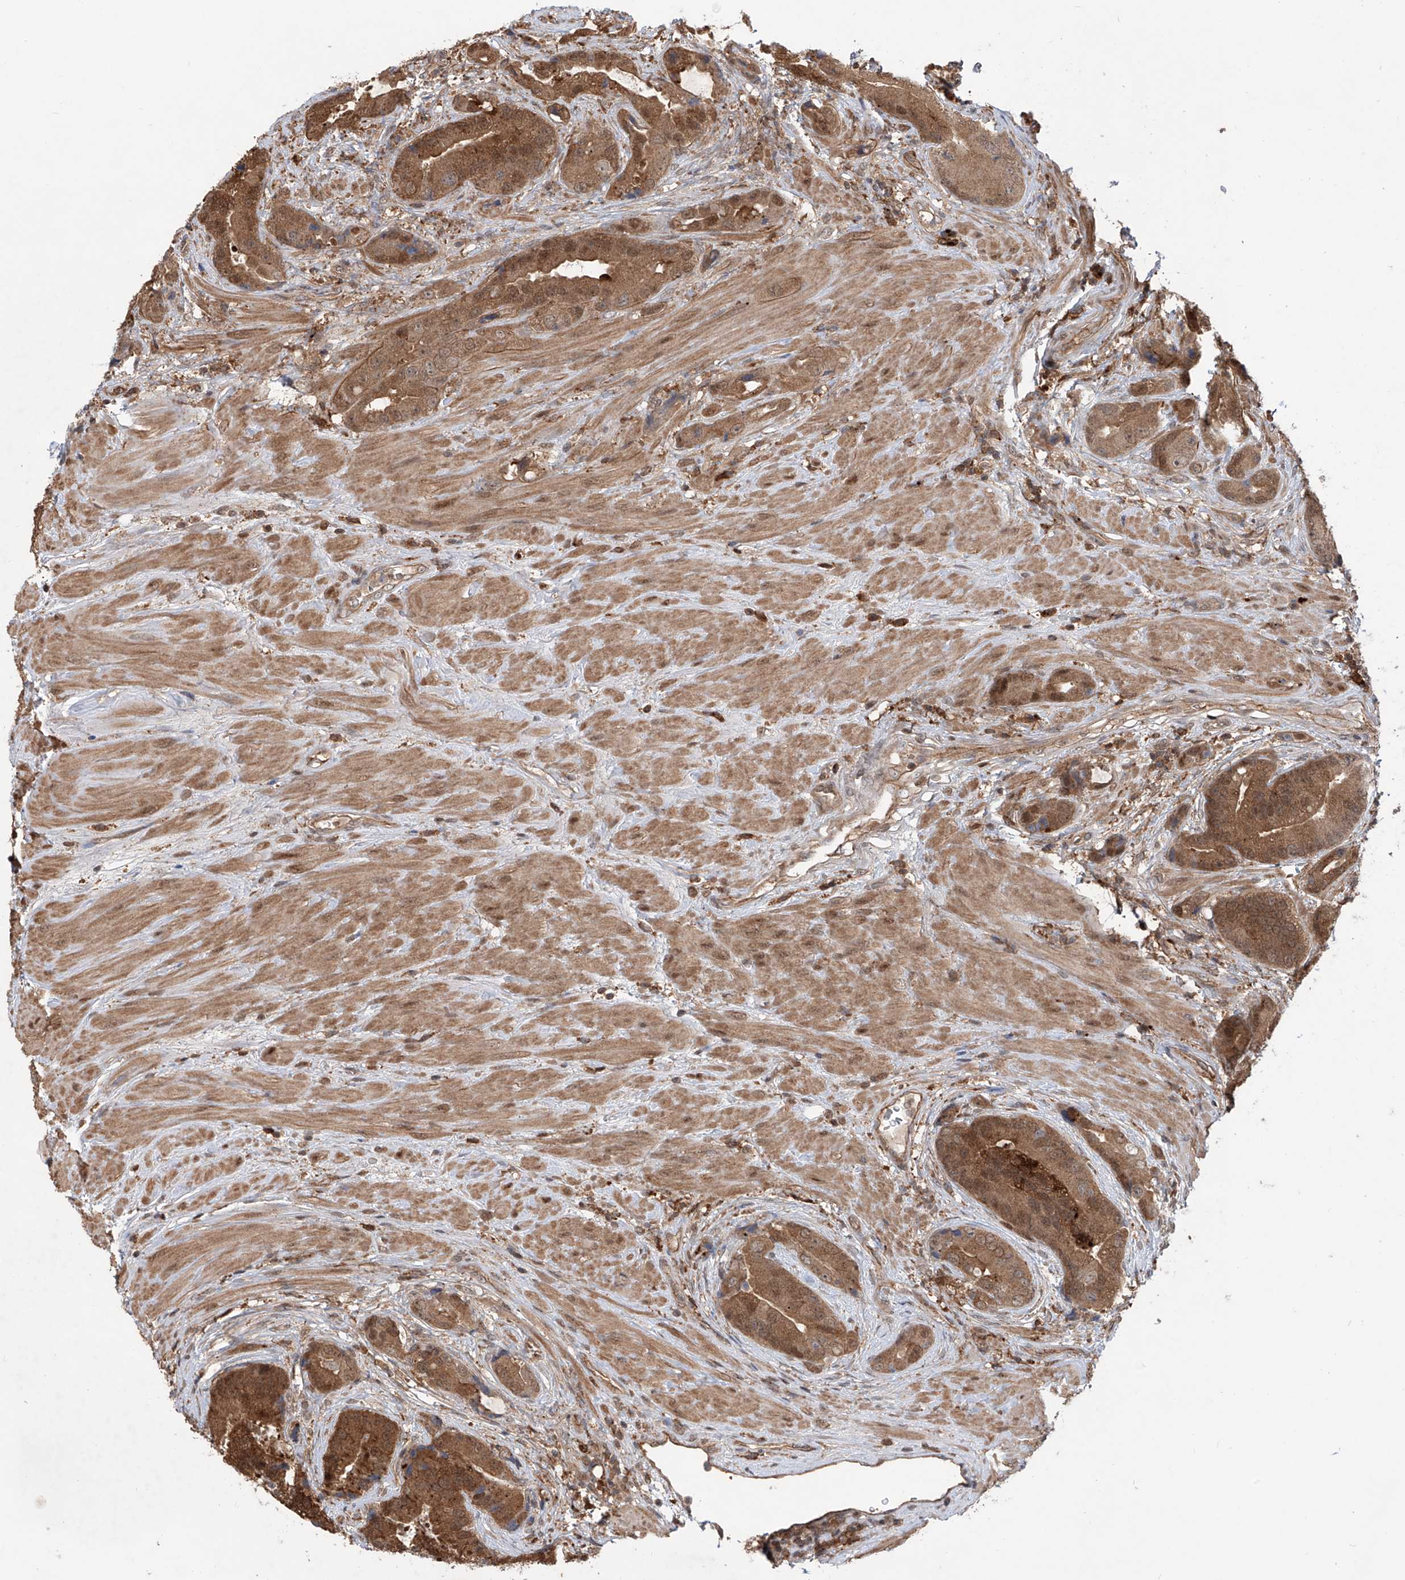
{"staining": {"intensity": "moderate", "quantity": ">75%", "location": "cytoplasmic/membranous,nuclear"}, "tissue": "prostate cancer", "cell_type": "Tumor cells", "image_type": "cancer", "snomed": [{"axis": "morphology", "description": "Adenocarcinoma, High grade"}, {"axis": "topography", "description": "Prostate"}], "caption": "The photomicrograph exhibits a brown stain indicating the presence of a protein in the cytoplasmic/membranous and nuclear of tumor cells in prostate cancer (high-grade adenocarcinoma).", "gene": "HOXC8", "patient": {"sex": "male", "age": 70}}